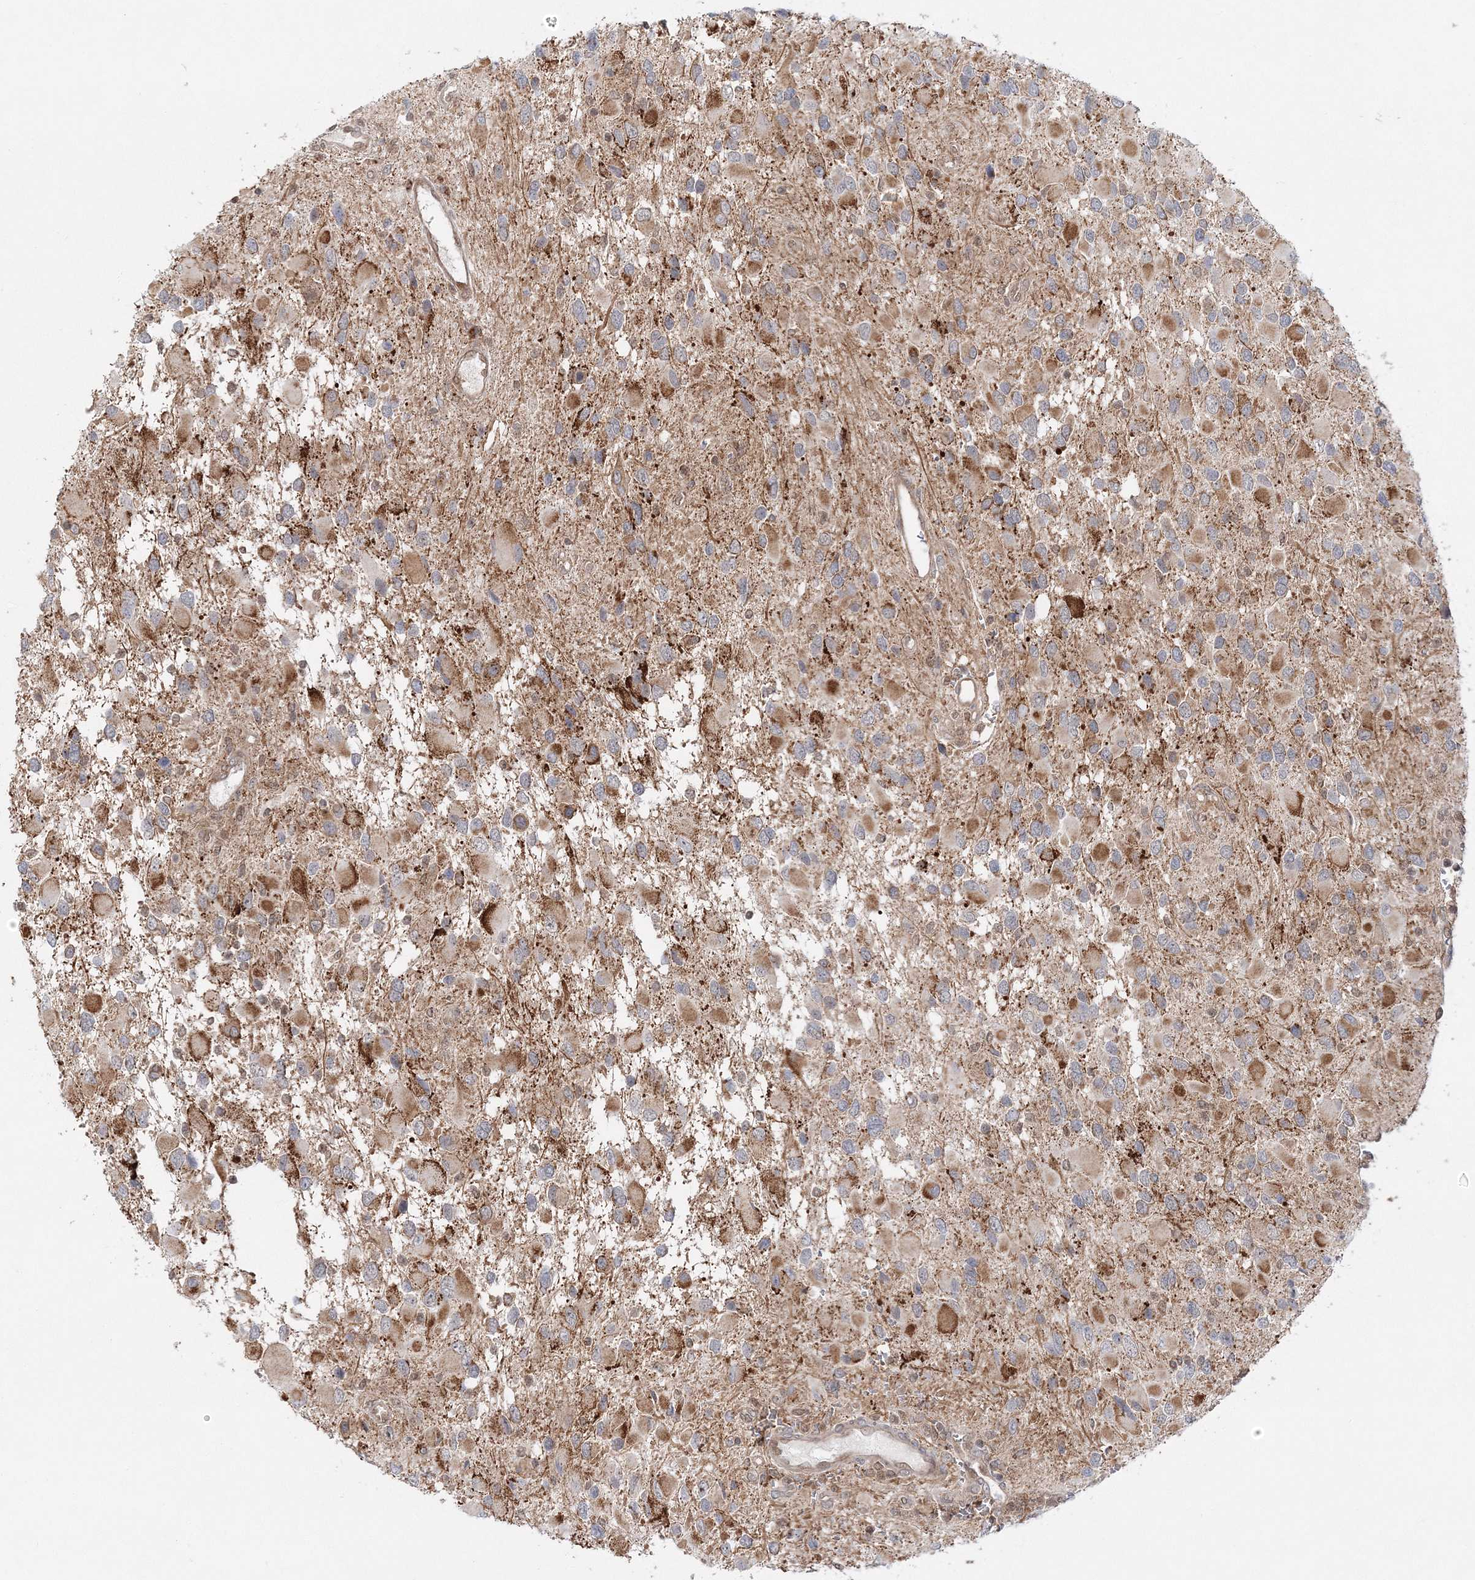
{"staining": {"intensity": "moderate", "quantity": ">75%", "location": "cytoplasmic/membranous"}, "tissue": "glioma", "cell_type": "Tumor cells", "image_type": "cancer", "snomed": [{"axis": "morphology", "description": "Glioma, malignant, High grade"}, {"axis": "topography", "description": "Brain"}], "caption": "Moderate cytoplasmic/membranous staining is seen in approximately >75% of tumor cells in glioma.", "gene": "RAB11FIP2", "patient": {"sex": "male", "age": 53}}